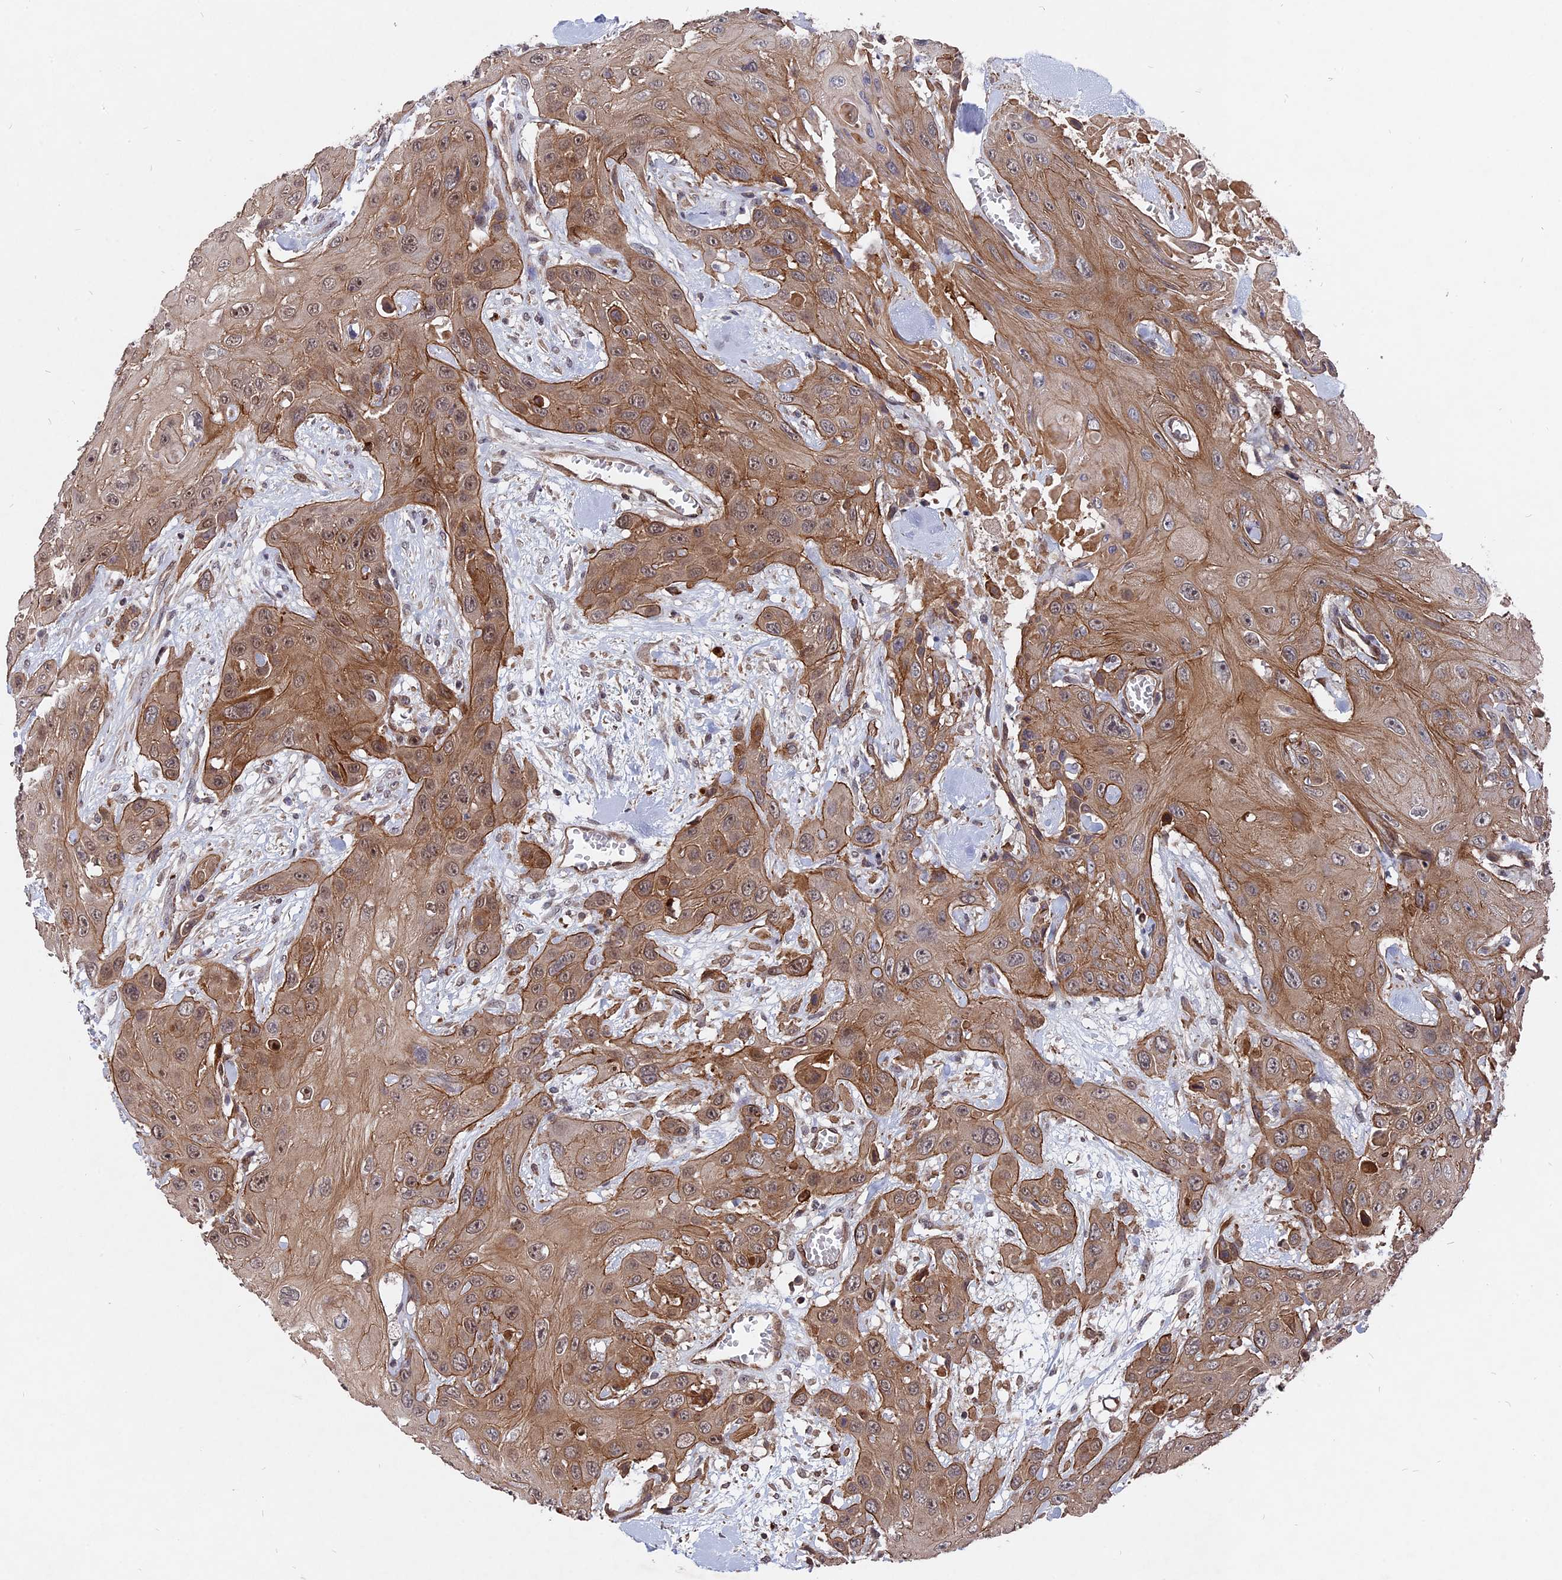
{"staining": {"intensity": "moderate", "quantity": ">75%", "location": "cytoplasmic/membranous,nuclear"}, "tissue": "head and neck cancer", "cell_type": "Tumor cells", "image_type": "cancer", "snomed": [{"axis": "morphology", "description": "Squamous cell carcinoma, NOS"}, {"axis": "topography", "description": "Head-Neck"}], "caption": "This photomicrograph displays head and neck cancer stained with IHC to label a protein in brown. The cytoplasmic/membranous and nuclear of tumor cells show moderate positivity for the protein. Nuclei are counter-stained blue.", "gene": "NOSIP", "patient": {"sex": "male", "age": 81}}